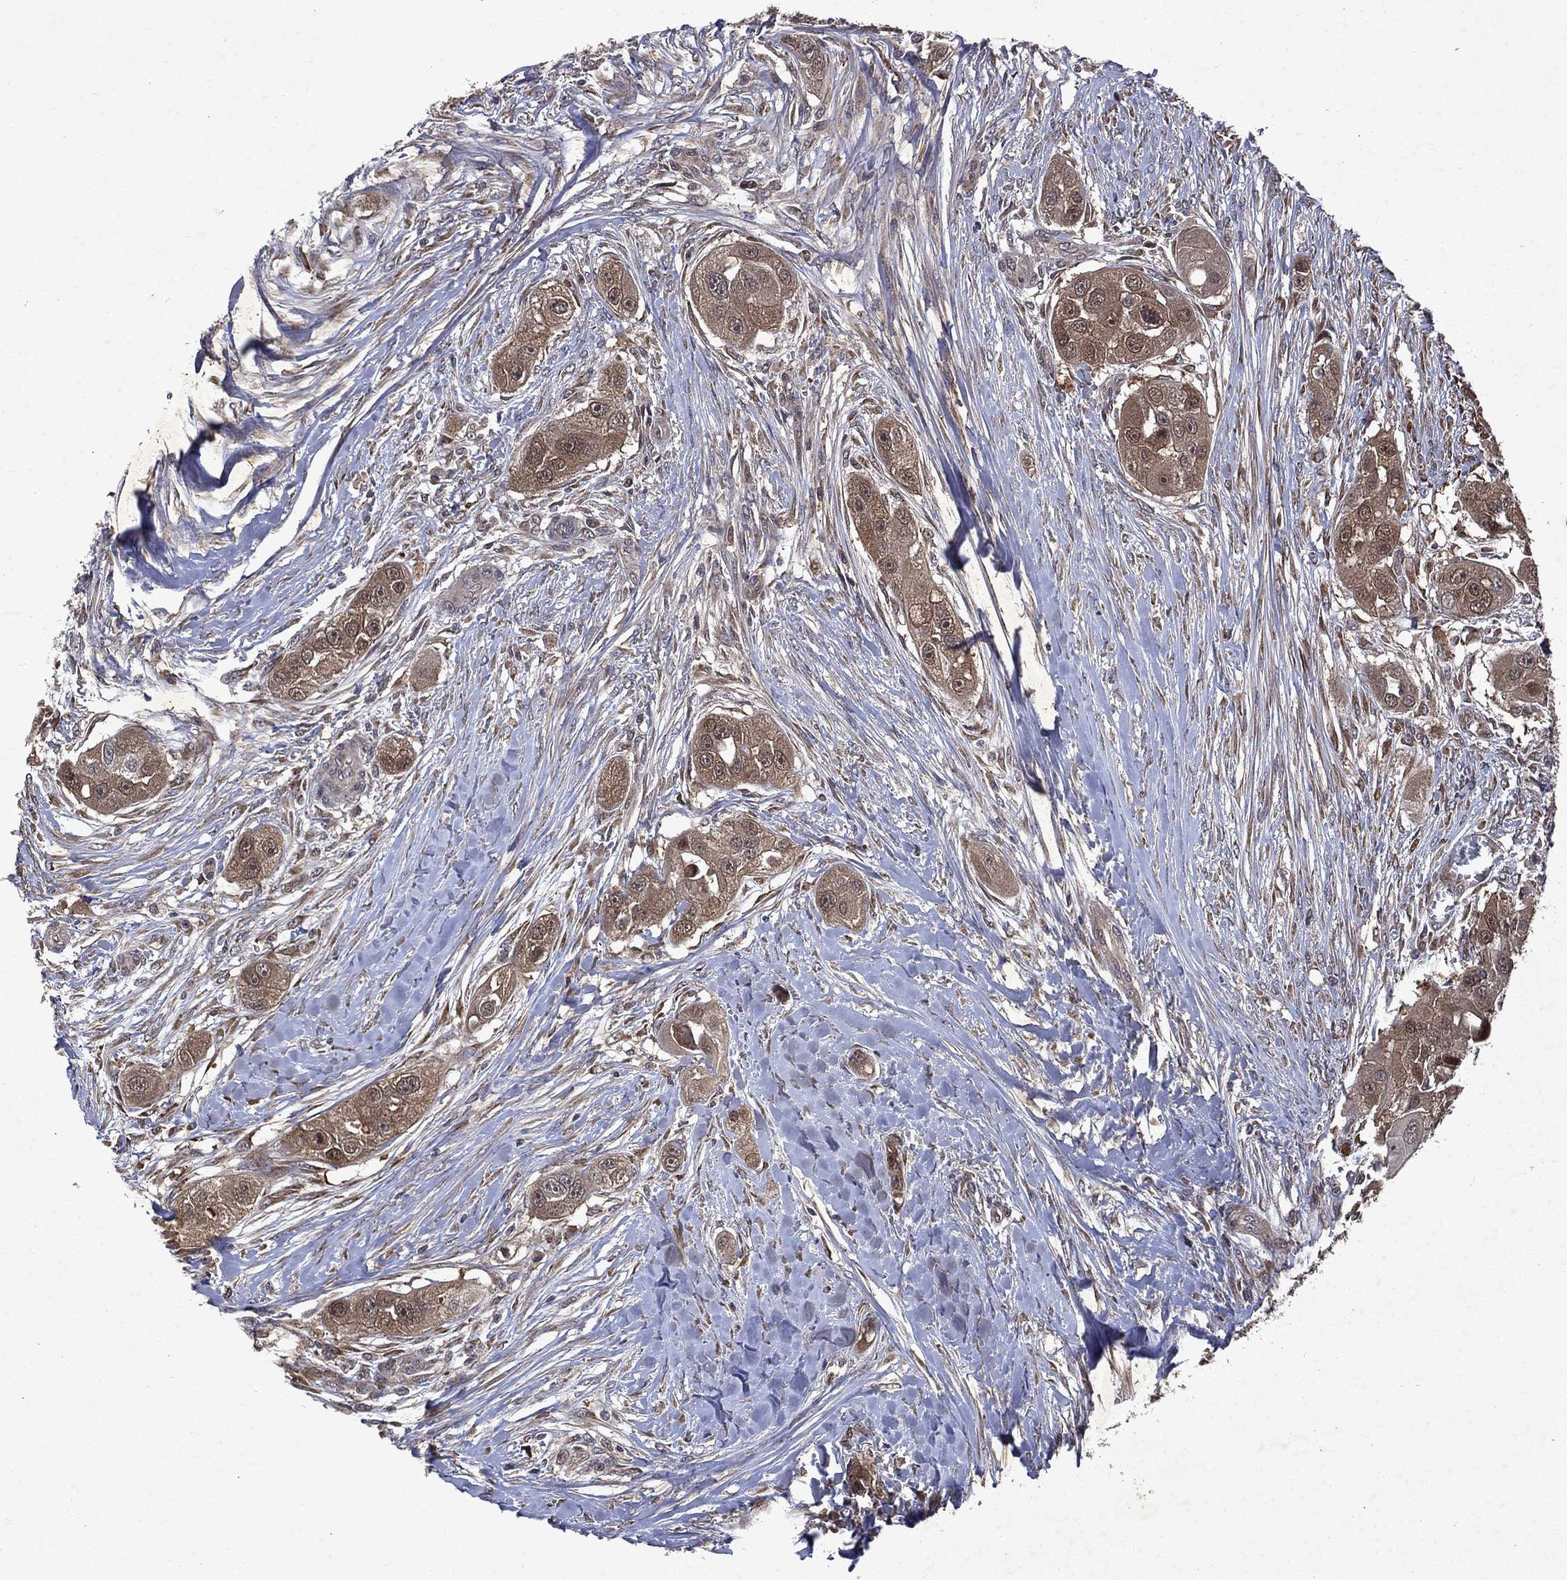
{"staining": {"intensity": "moderate", "quantity": "25%-75%", "location": "cytoplasmic/membranous,nuclear"}, "tissue": "head and neck cancer", "cell_type": "Tumor cells", "image_type": "cancer", "snomed": [{"axis": "morphology", "description": "Normal tissue, NOS"}, {"axis": "morphology", "description": "Squamous cell carcinoma, NOS"}, {"axis": "topography", "description": "Skeletal muscle"}, {"axis": "topography", "description": "Head-Neck"}], "caption": "The photomicrograph exhibits immunohistochemical staining of head and neck squamous cell carcinoma. There is moderate cytoplasmic/membranous and nuclear positivity is seen in approximately 25%-75% of tumor cells.", "gene": "MTAP", "patient": {"sex": "male", "age": 51}}